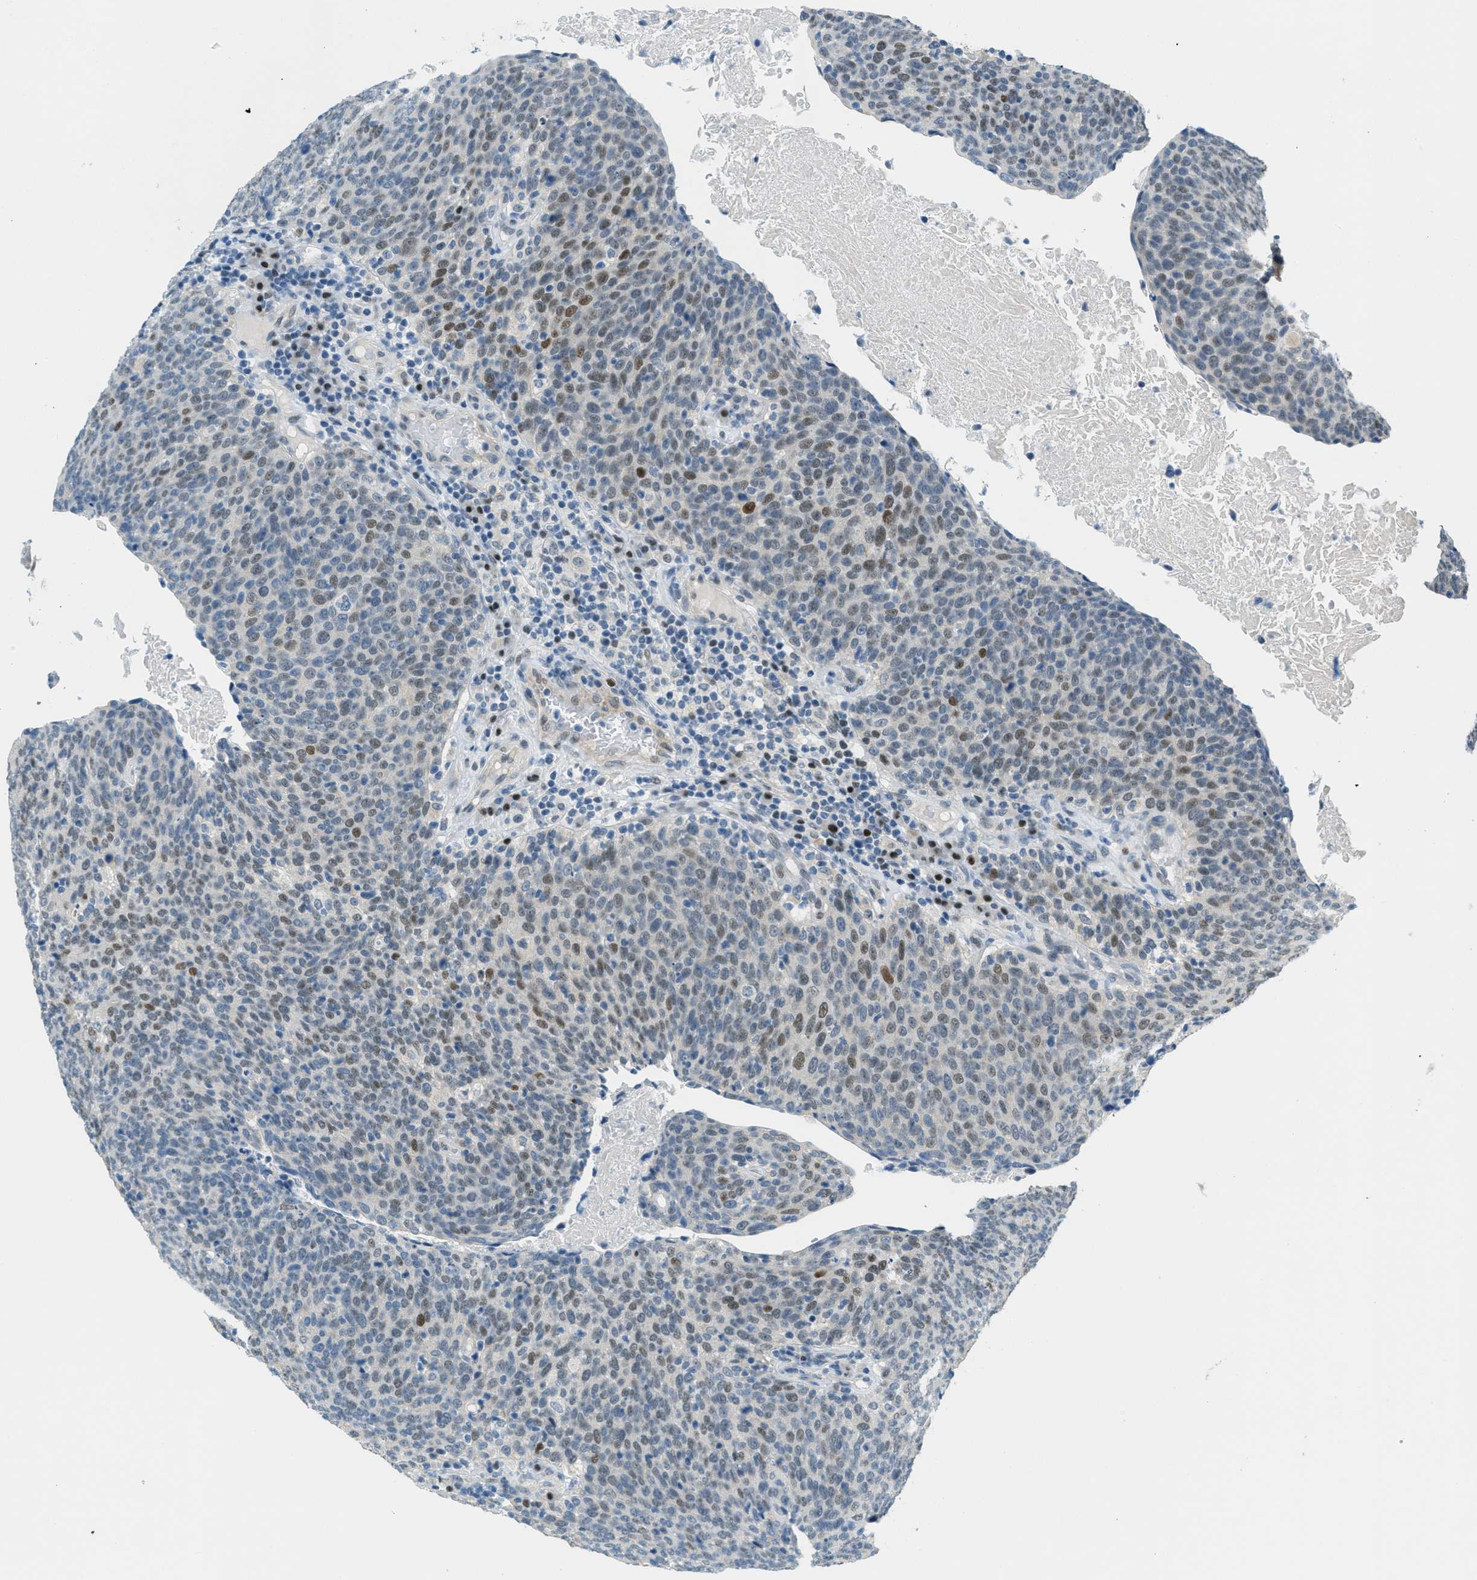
{"staining": {"intensity": "moderate", "quantity": "<25%", "location": "nuclear"}, "tissue": "head and neck cancer", "cell_type": "Tumor cells", "image_type": "cancer", "snomed": [{"axis": "morphology", "description": "Squamous cell carcinoma, NOS"}, {"axis": "morphology", "description": "Squamous cell carcinoma, metastatic, NOS"}, {"axis": "topography", "description": "Lymph node"}, {"axis": "topography", "description": "Head-Neck"}], "caption": "Protein expression analysis of head and neck metastatic squamous cell carcinoma demonstrates moderate nuclear expression in approximately <25% of tumor cells.", "gene": "TCF3", "patient": {"sex": "male", "age": 62}}